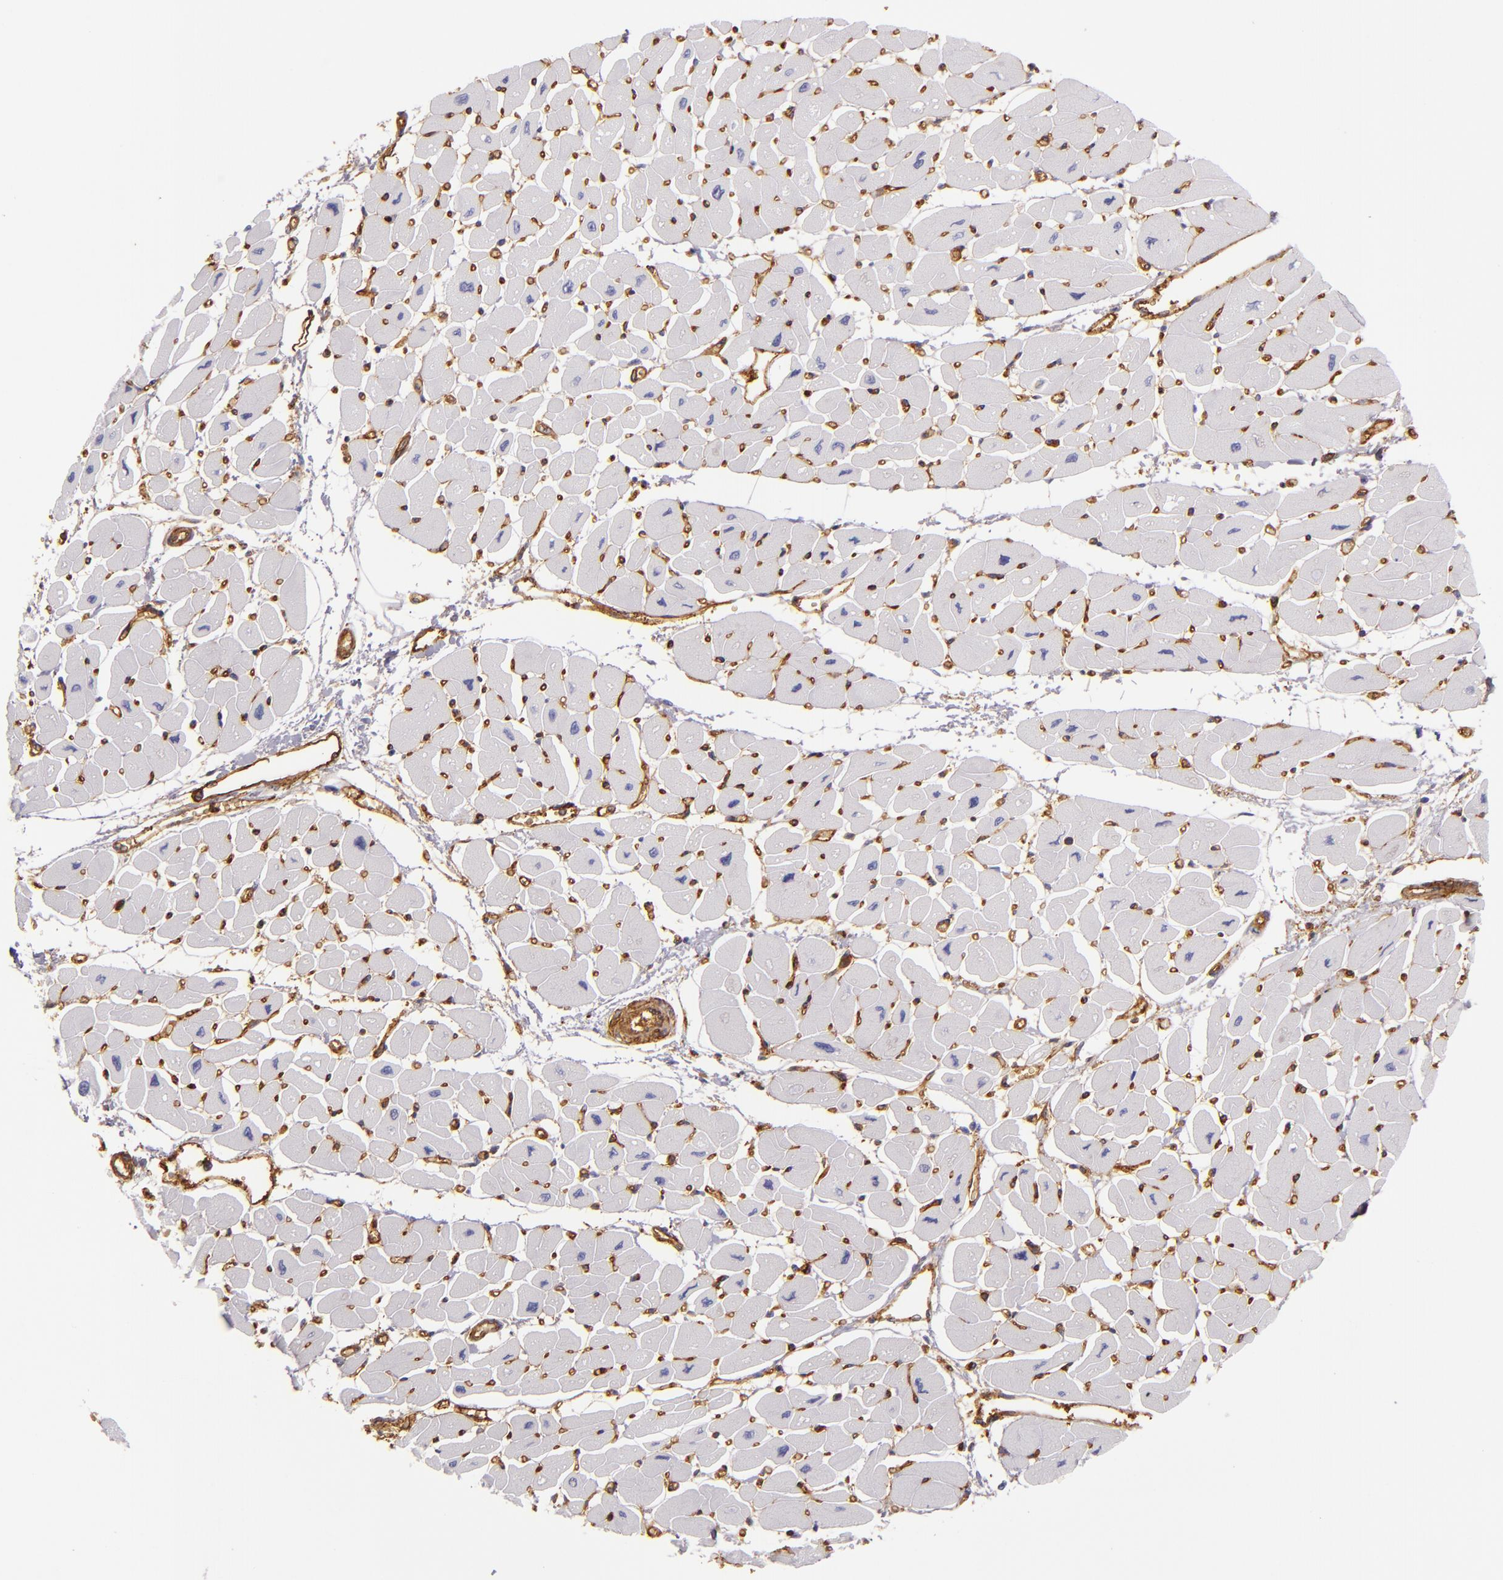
{"staining": {"intensity": "negative", "quantity": "none", "location": "none"}, "tissue": "heart muscle", "cell_type": "Cardiomyocytes", "image_type": "normal", "snomed": [{"axis": "morphology", "description": "Normal tissue, NOS"}, {"axis": "topography", "description": "Heart"}], "caption": "DAB immunohistochemical staining of unremarkable heart muscle reveals no significant positivity in cardiomyocytes.", "gene": "CD9", "patient": {"sex": "female", "age": 54}}